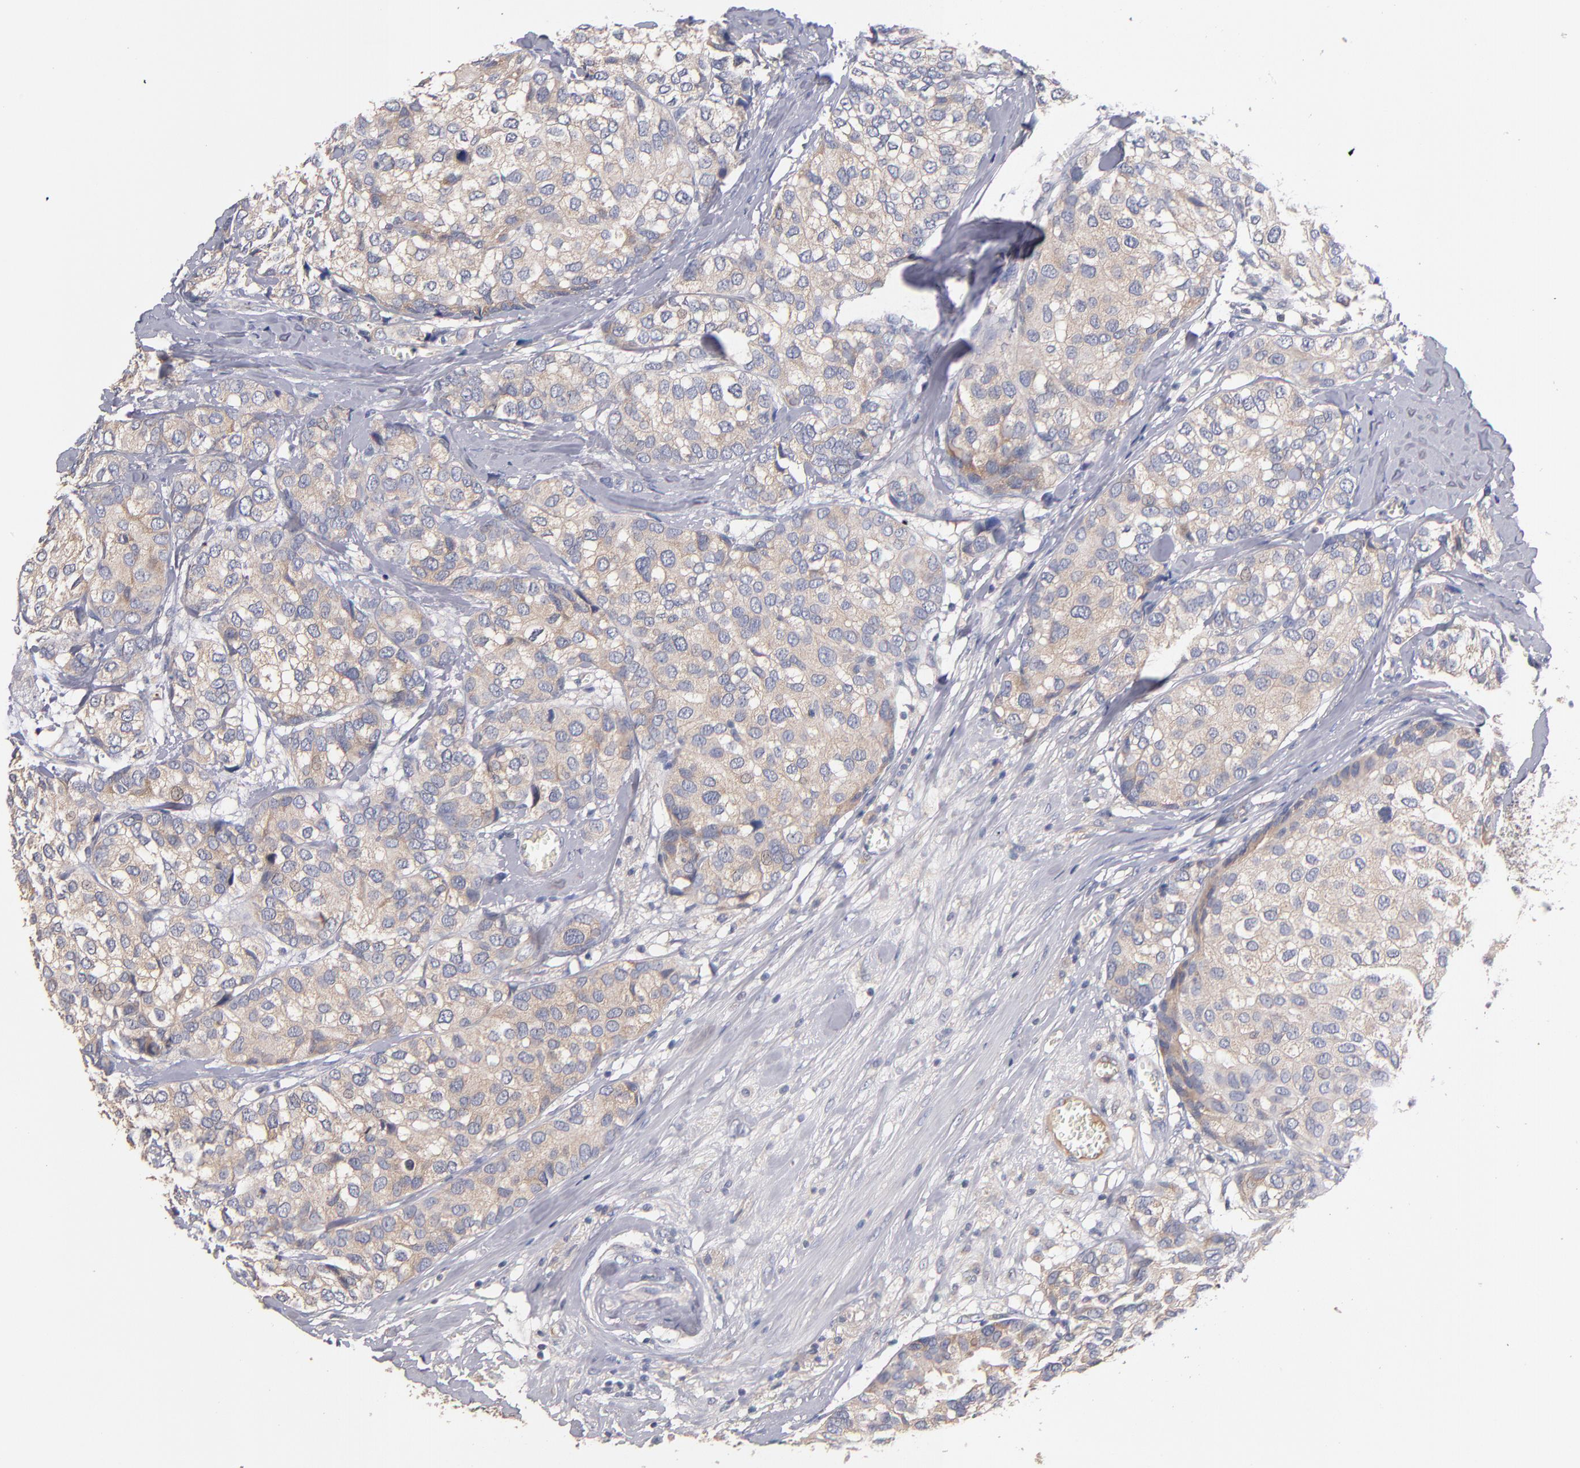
{"staining": {"intensity": "weak", "quantity": ">75%", "location": "cytoplasmic/membranous"}, "tissue": "breast cancer", "cell_type": "Tumor cells", "image_type": "cancer", "snomed": [{"axis": "morphology", "description": "Duct carcinoma"}, {"axis": "topography", "description": "Breast"}], "caption": "DAB (3,3'-diaminobenzidine) immunohistochemical staining of intraductal carcinoma (breast) shows weak cytoplasmic/membranous protein positivity in approximately >75% of tumor cells.", "gene": "DACT1", "patient": {"sex": "female", "age": 68}}